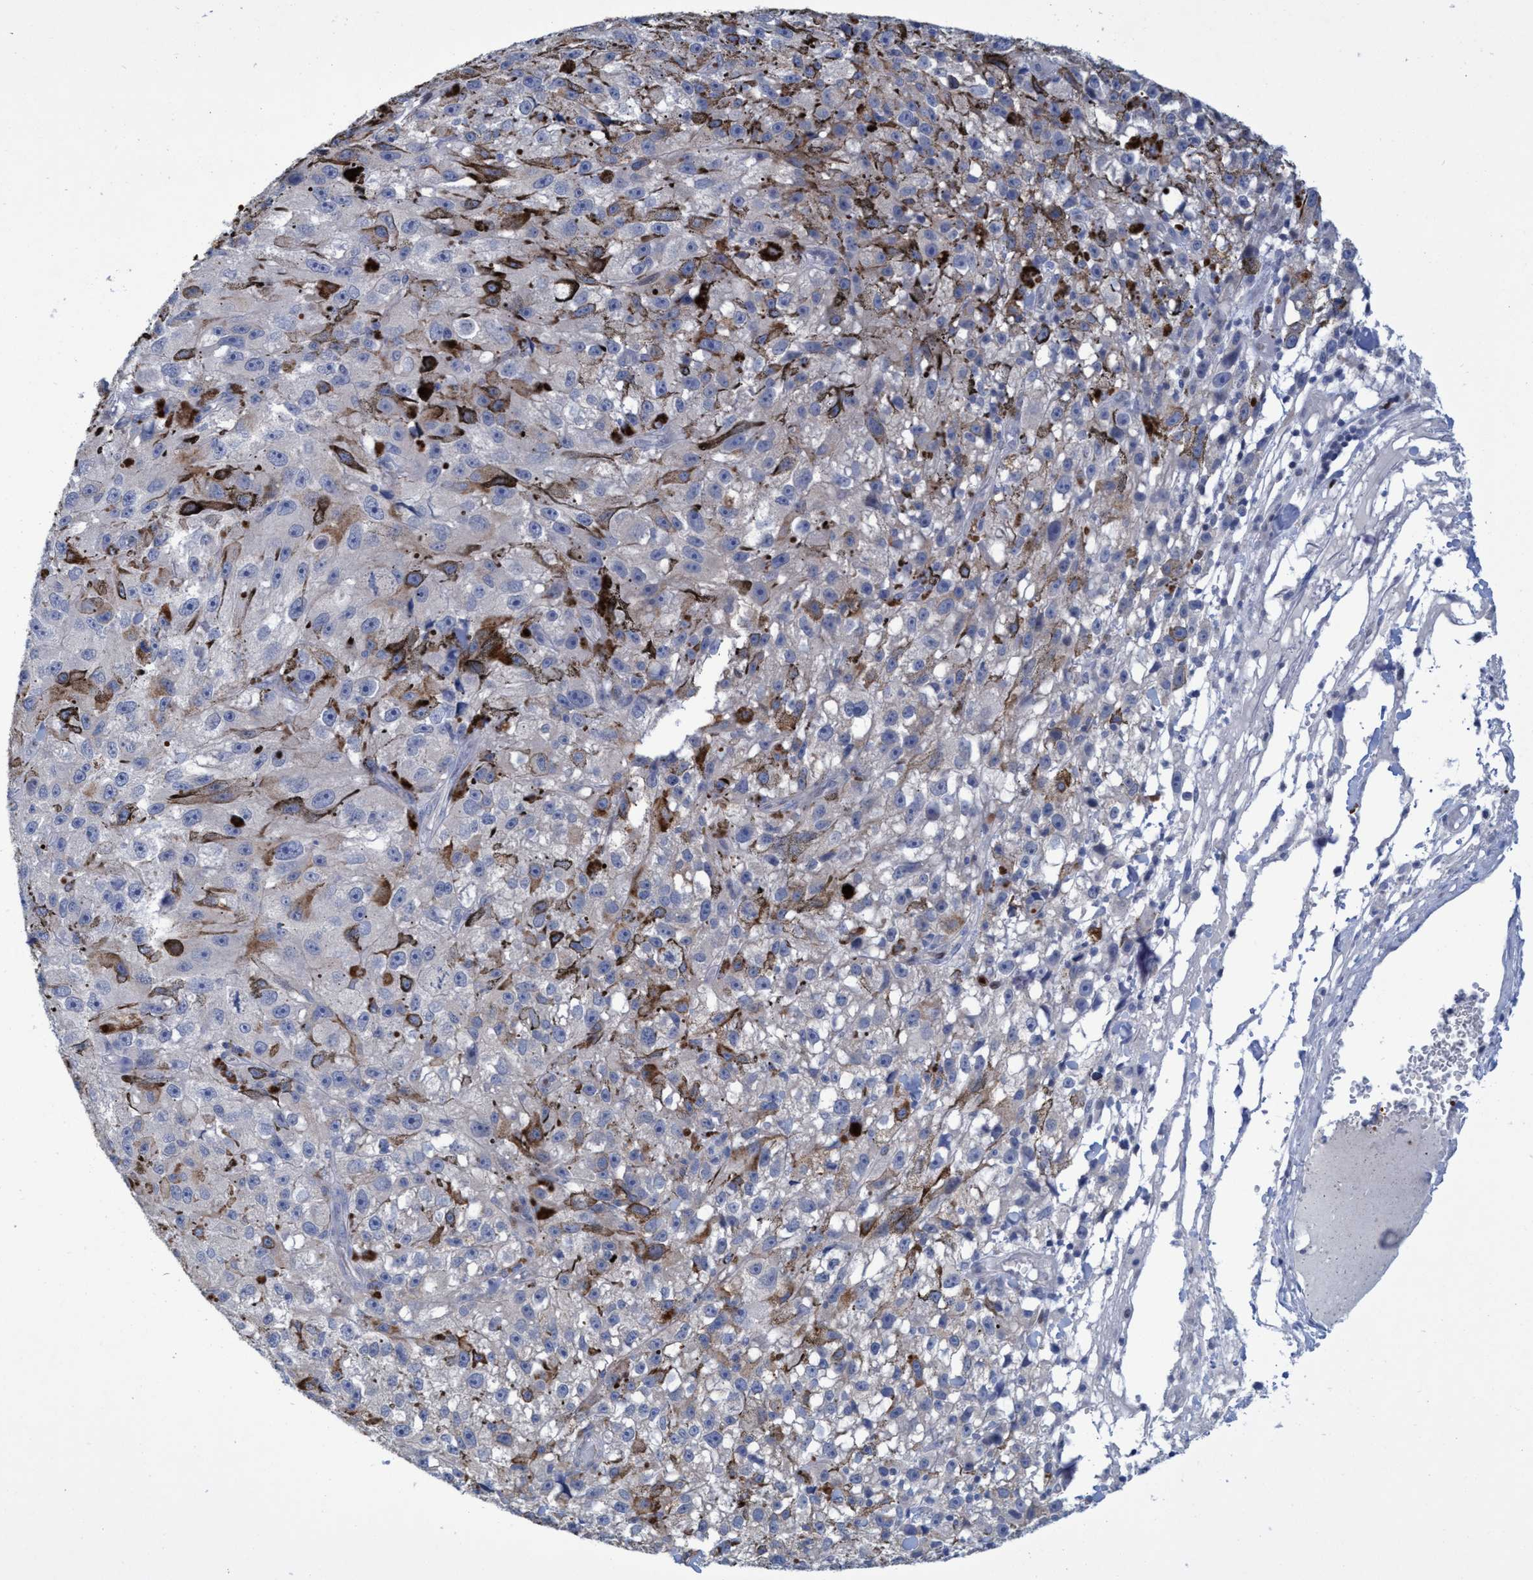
{"staining": {"intensity": "negative", "quantity": "none", "location": "none"}, "tissue": "melanoma", "cell_type": "Tumor cells", "image_type": "cancer", "snomed": [{"axis": "morphology", "description": "Malignant melanoma, NOS"}, {"axis": "topography", "description": "Skin"}], "caption": "IHC histopathology image of neoplastic tissue: human melanoma stained with DAB (3,3'-diaminobenzidine) exhibits no significant protein expression in tumor cells.", "gene": "R3HCC1", "patient": {"sex": "female", "age": 104}}